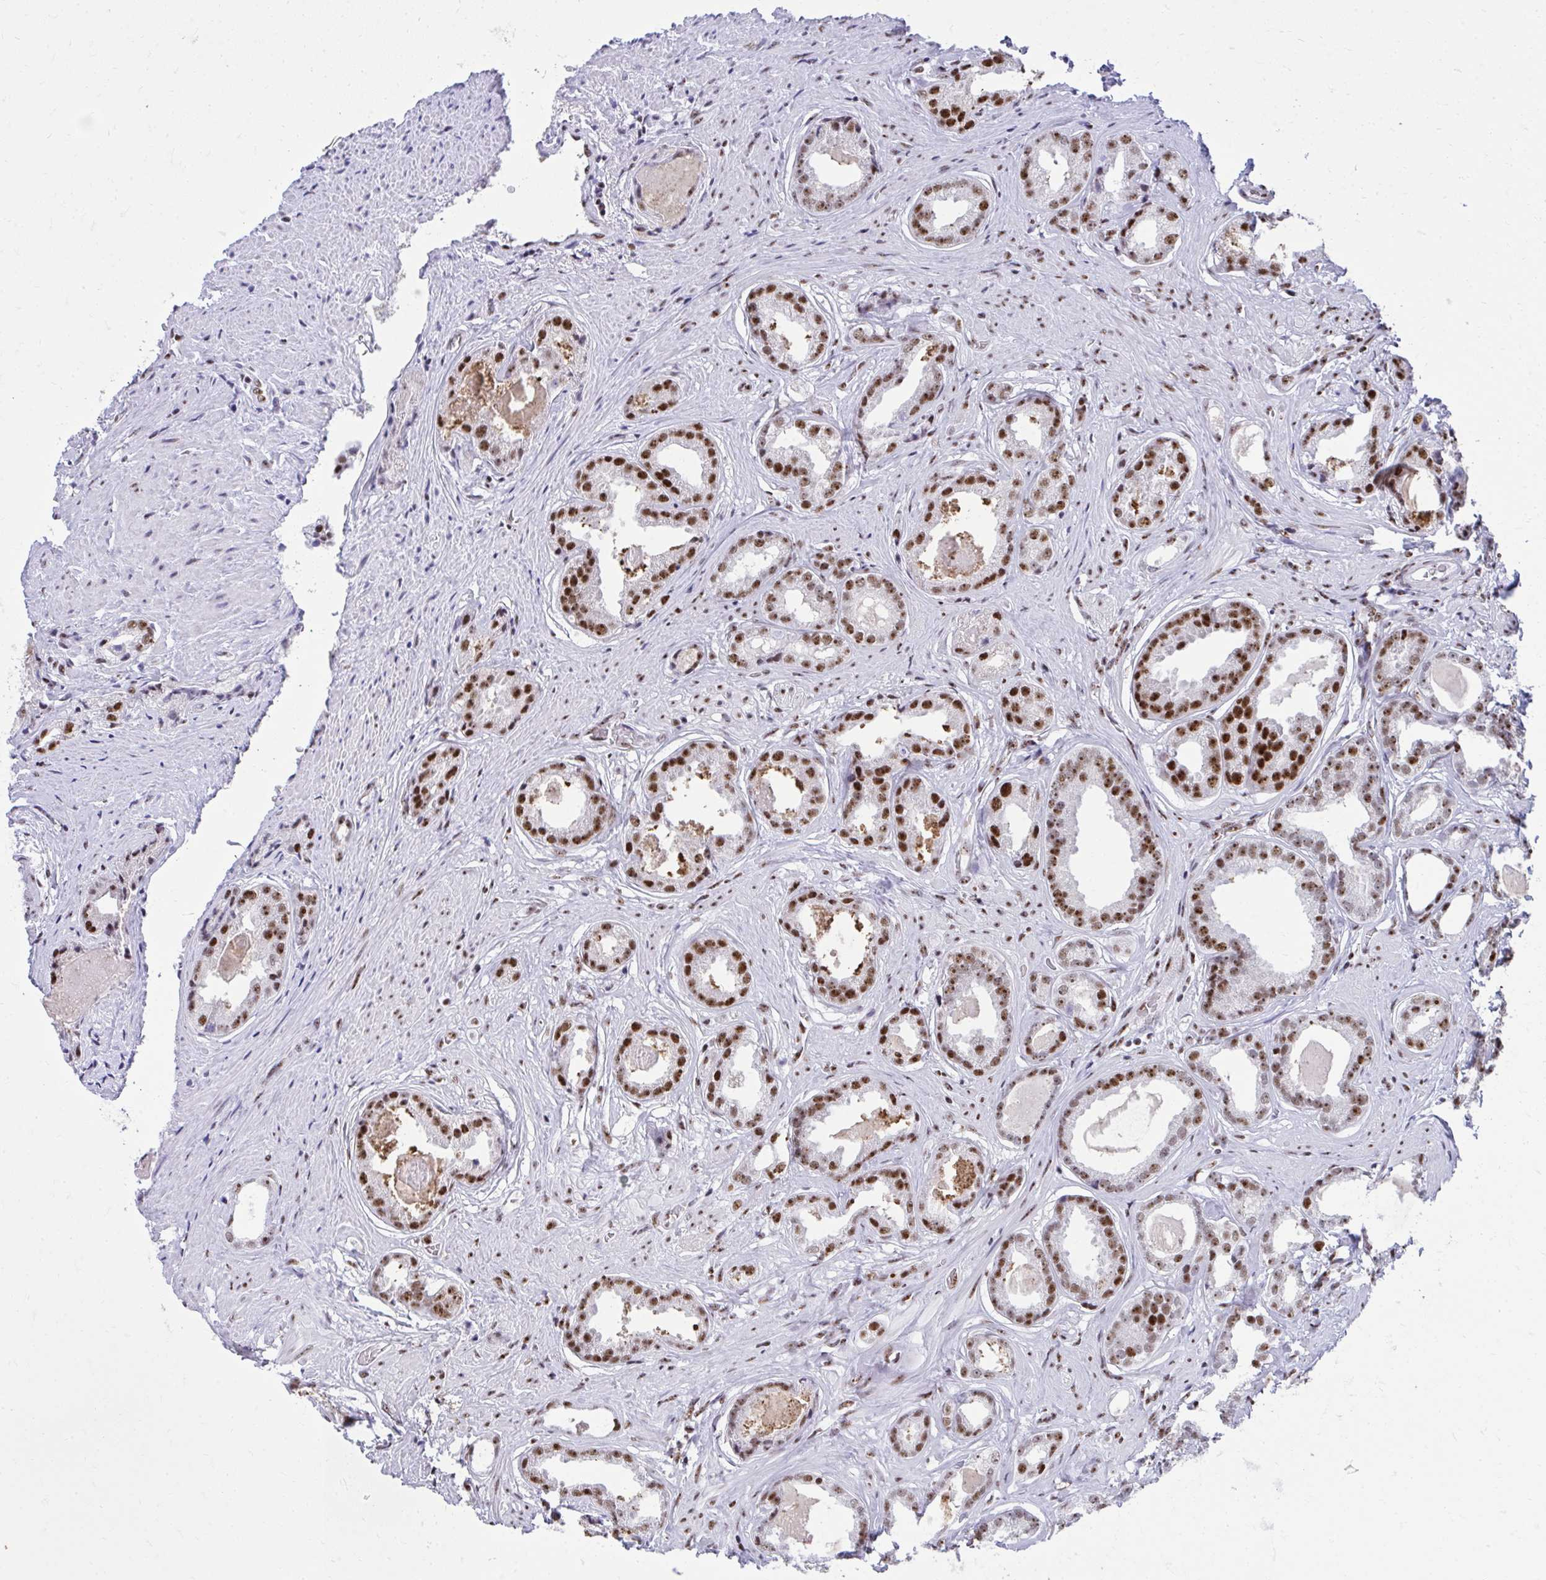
{"staining": {"intensity": "strong", "quantity": ">75%", "location": "nuclear"}, "tissue": "prostate cancer", "cell_type": "Tumor cells", "image_type": "cancer", "snomed": [{"axis": "morphology", "description": "Adenocarcinoma, Low grade"}, {"axis": "topography", "description": "Prostate"}], "caption": "Protein expression analysis of adenocarcinoma (low-grade) (prostate) displays strong nuclear expression in about >75% of tumor cells. (Stains: DAB (3,3'-diaminobenzidine) in brown, nuclei in blue, Microscopy: brightfield microscopy at high magnification).", "gene": "PELP1", "patient": {"sex": "male", "age": 65}}